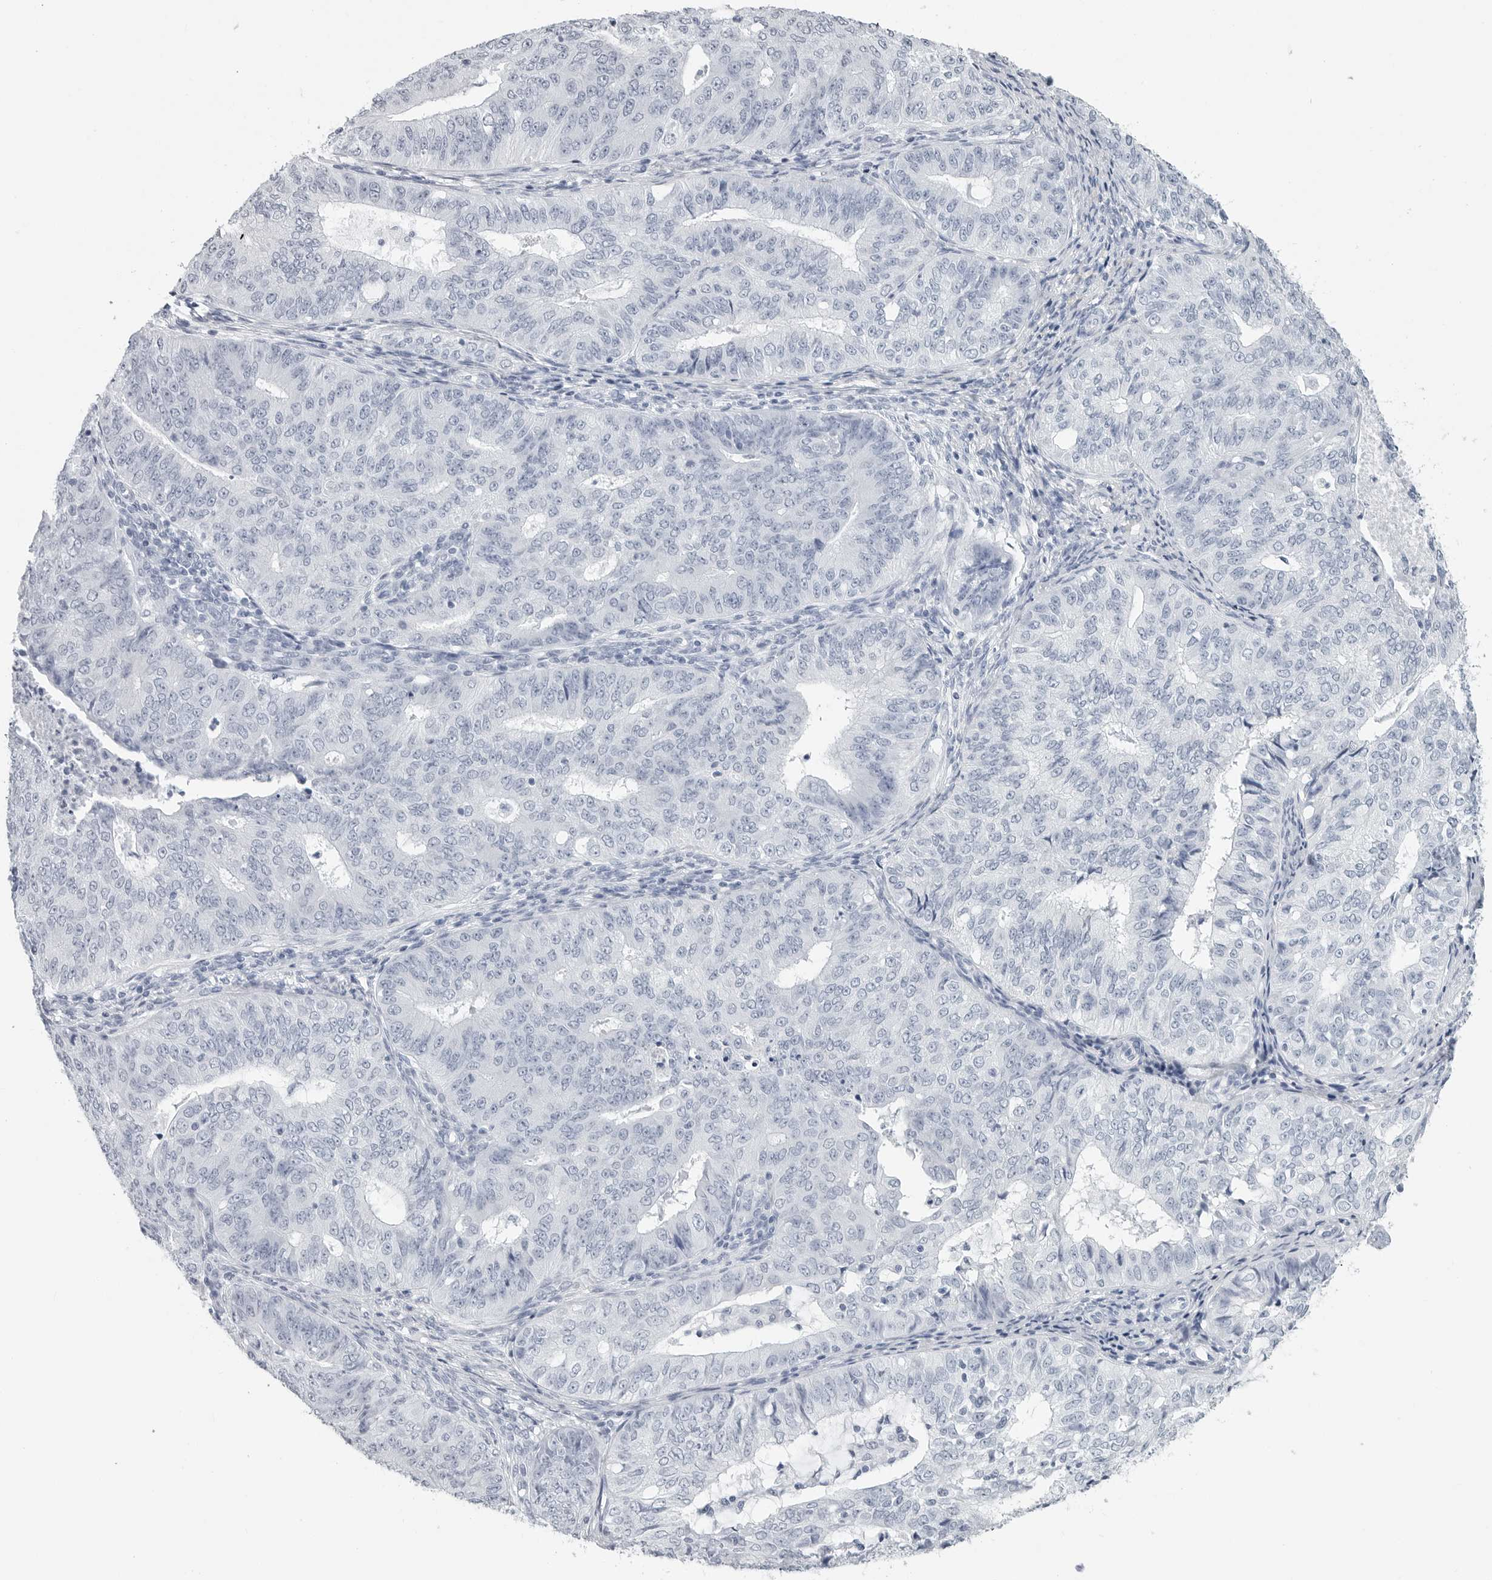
{"staining": {"intensity": "negative", "quantity": "none", "location": "none"}, "tissue": "endometrial cancer", "cell_type": "Tumor cells", "image_type": "cancer", "snomed": [{"axis": "morphology", "description": "Adenocarcinoma, NOS"}, {"axis": "topography", "description": "Endometrium"}], "caption": "Tumor cells show no significant positivity in endometrial cancer (adenocarcinoma).", "gene": "CSH1", "patient": {"sex": "female", "age": 32}}